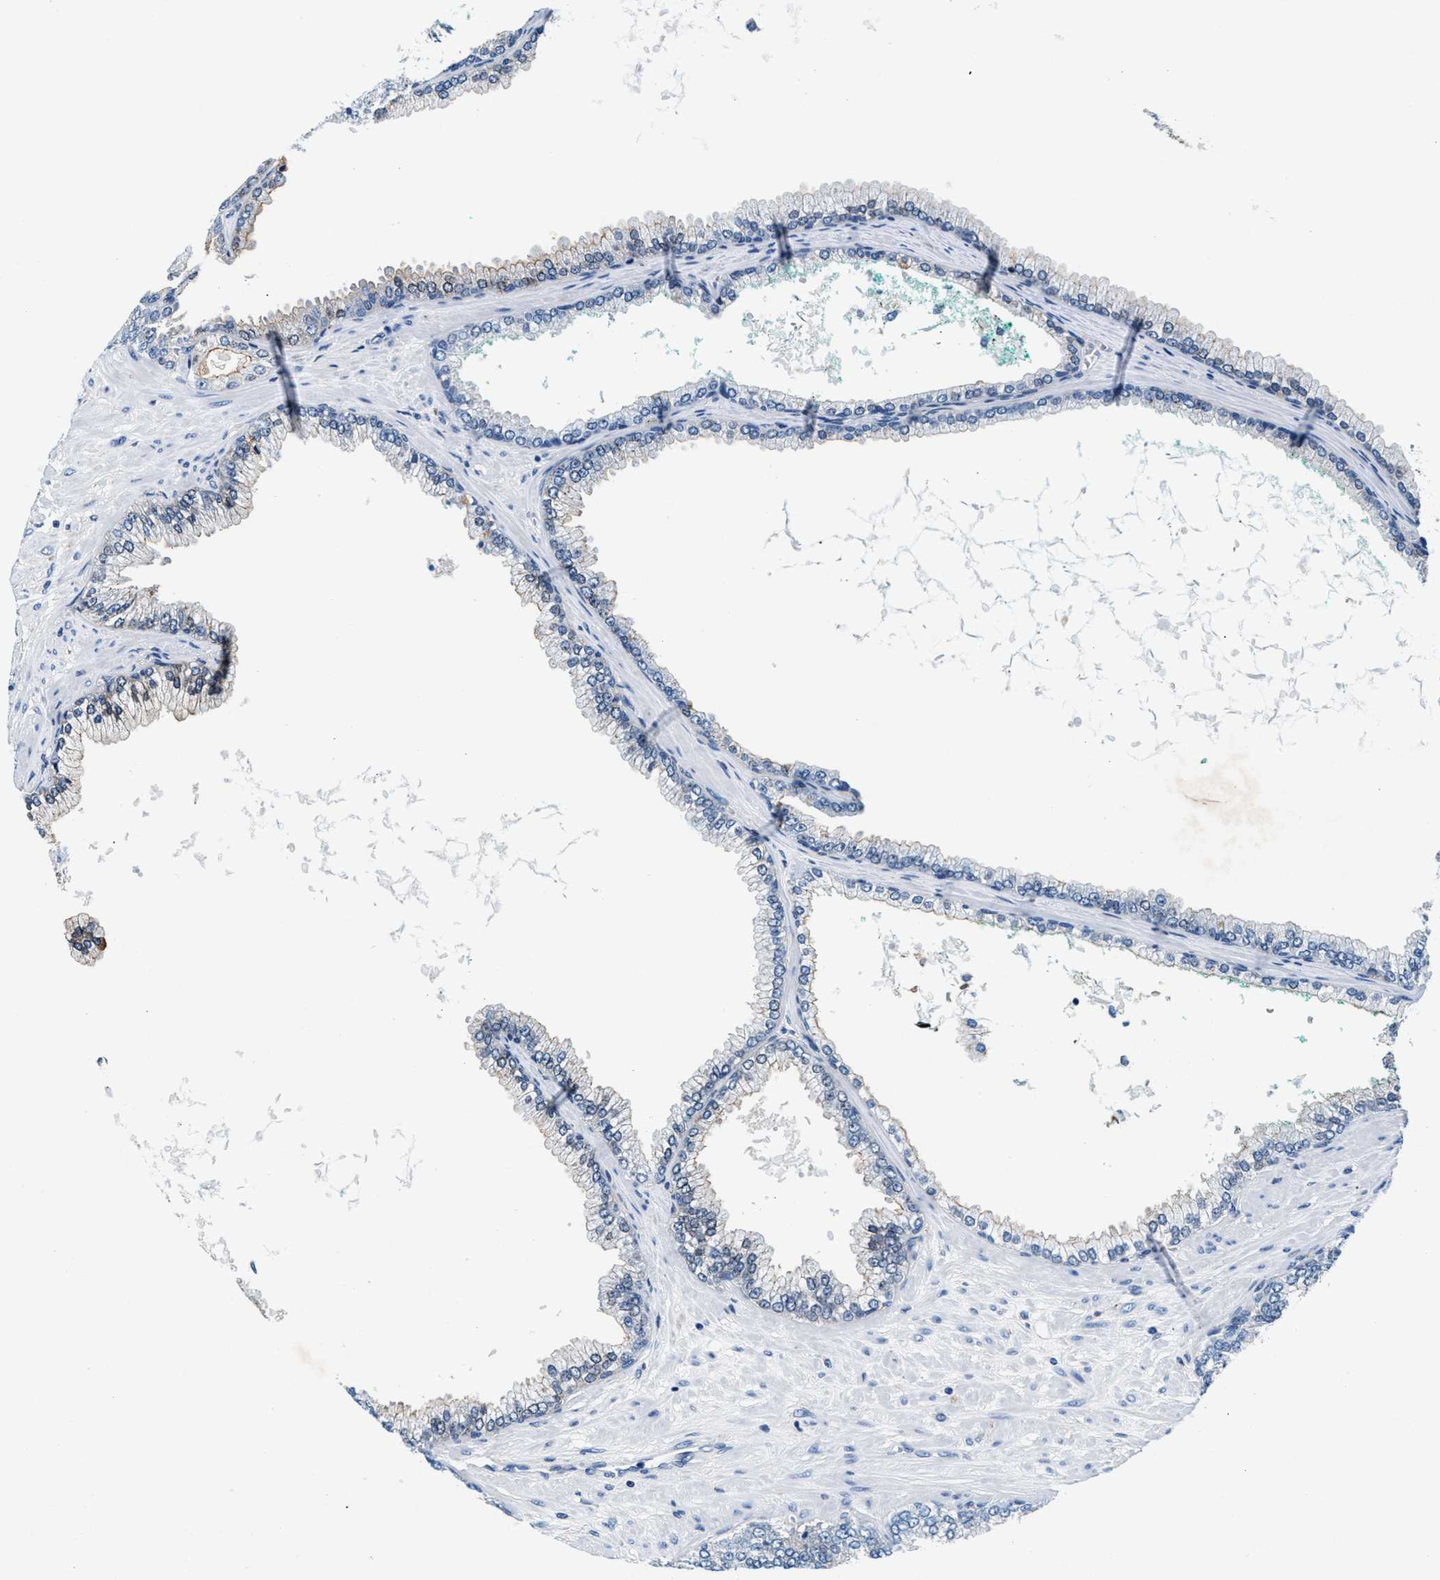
{"staining": {"intensity": "negative", "quantity": "none", "location": "none"}, "tissue": "prostate cancer", "cell_type": "Tumor cells", "image_type": "cancer", "snomed": [{"axis": "morphology", "description": "Adenocarcinoma, High grade"}, {"axis": "topography", "description": "Prostate"}], "caption": "This is a image of immunohistochemistry staining of prostate cancer (adenocarcinoma (high-grade)), which shows no staining in tumor cells.", "gene": "SLFN11", "patient": {"sex": "male", "age": 71}}